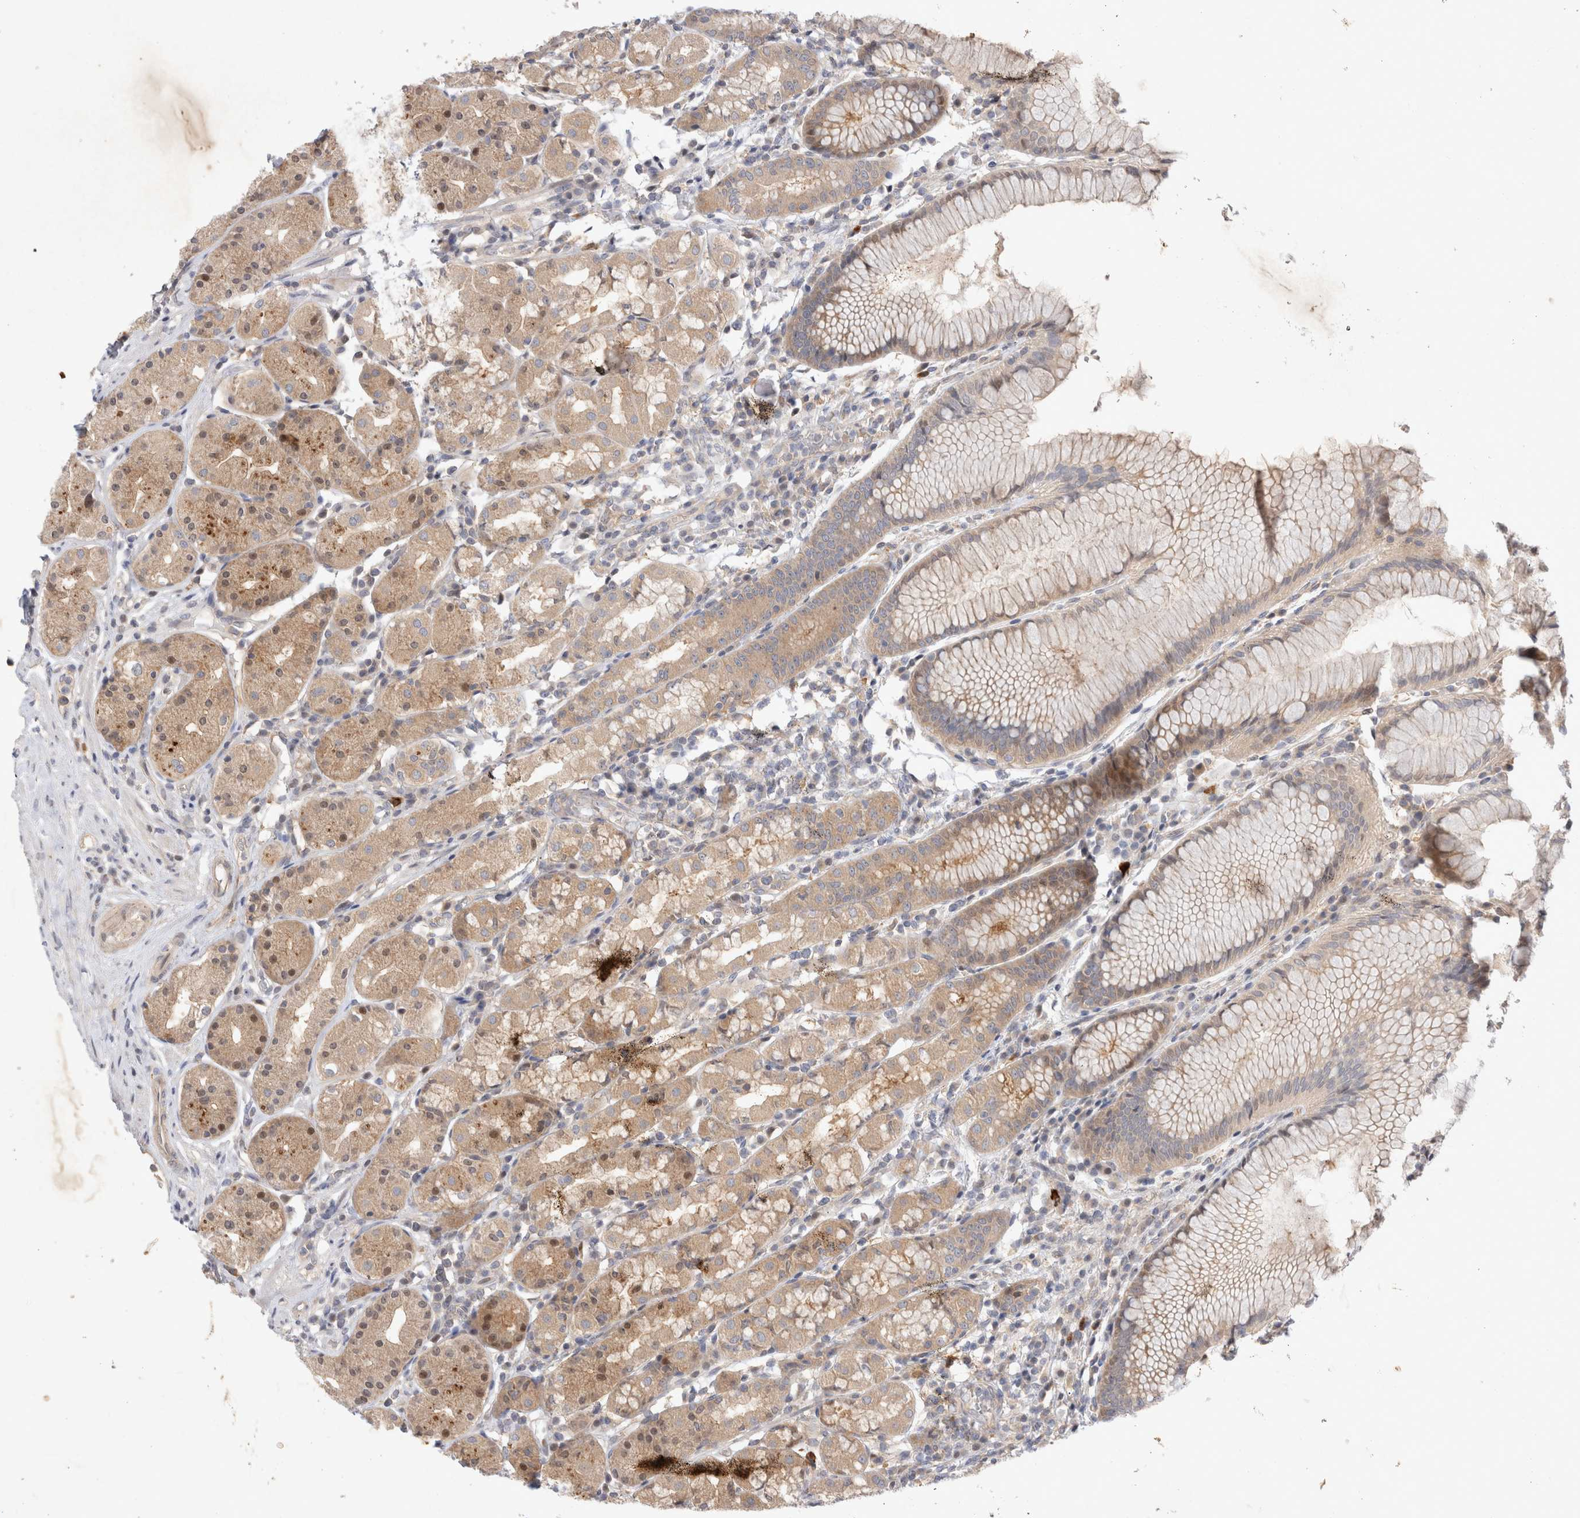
{"staining": {"intensity": "moderate", "quantity": "25%-75%", "location": "cytoplasmic/membranous,nuclear"}, "tissue": "stomach", "cell_type": "Glandular cells", "image_type": "normal", "snomed": [{"axis": "morphology", "description": "Normal tissue, NOS"}, {"axis": "topography", "description": "Stomach, lower"}], "caption": "IHC photomicrograph of normal human stomach stained for a protein (brown), which displays medium levels of moderate cytoplasmic/membranous,nuclear positivity in approximately 25%-75% of glandular cells.", "gene": "HTT", "patient": {"sex": "female", "age": 56}}